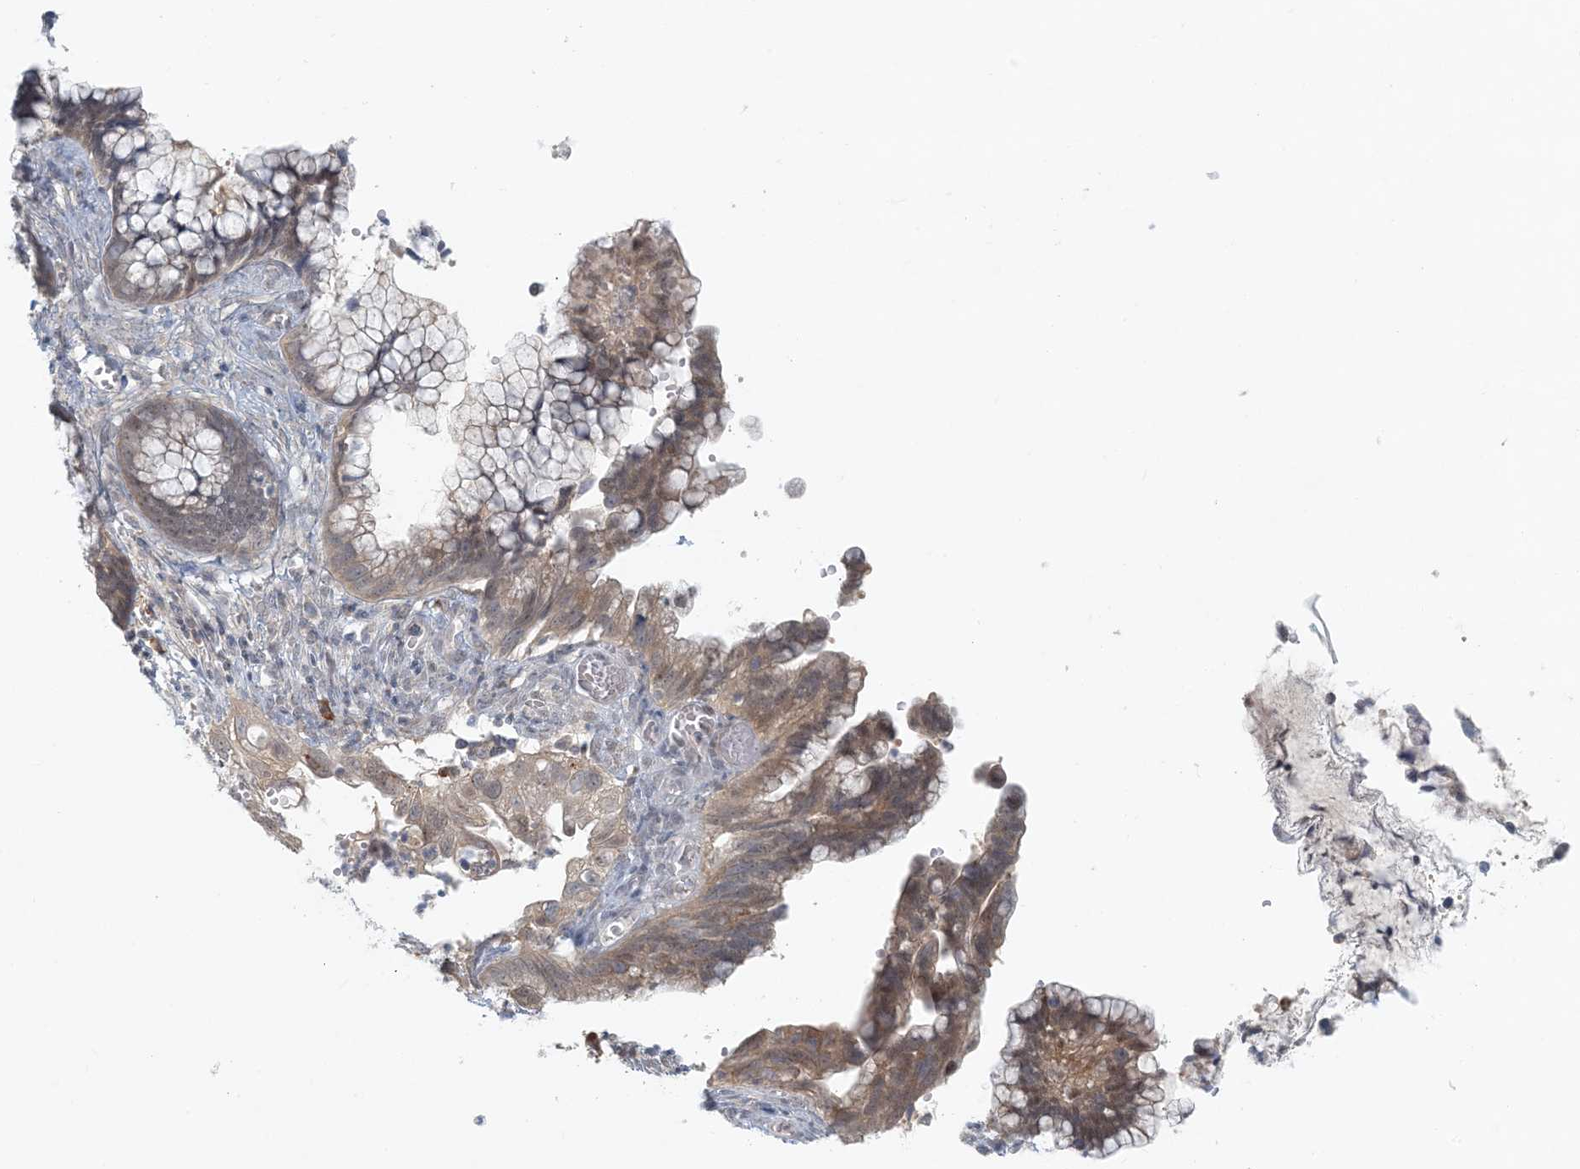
{"staining": {"intensity": "weak", "quantity": ">75%", "location": "cytoplasmic/membranous"}, "tissue": "cervical cancer", "cell_type": "Tumor cells", "image_type": "cancer", "snomed": [{"axis": "morphology", "description": "Adenocarcinoma, NOS"}, {"axis": "topography", "description": "Cervix"}], "caption": "The histopathology image exhibits staining of cervical cancer, revealing weak cytoplasmic/membranous protein expression (brown color) within tumor cells. (DAB (3,3'-diaminobenzidine) IHC with brightfield microscopy, high magnification).", "gene": "OBI1", "patient": {"sex": "female", "age": 44}}